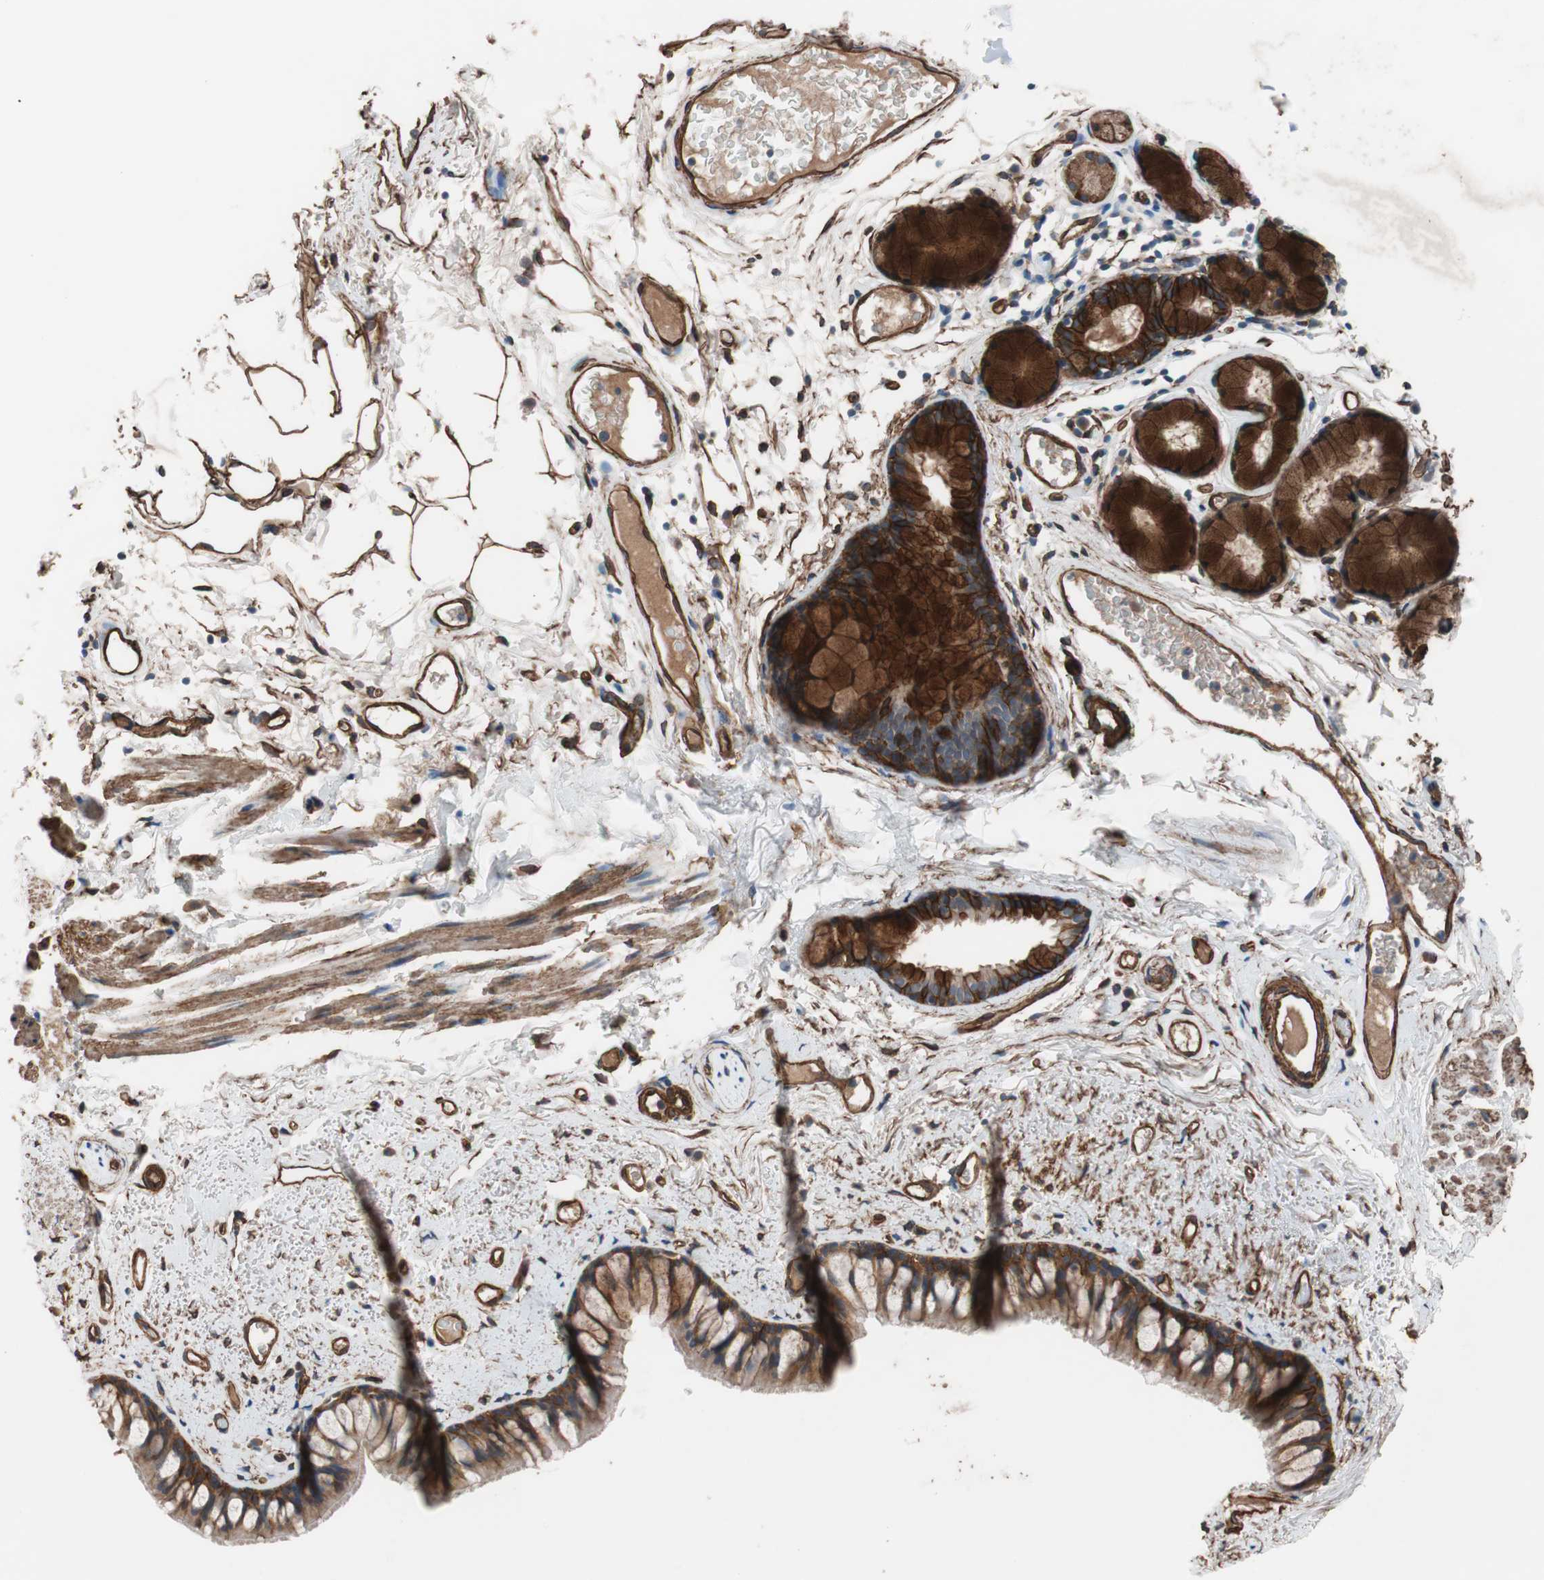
{"staining": {"intensity": "moderate", "quantity": ">75%", "location": "cytoplasmic/membranous"}, "tissue": "bronchus", "cell_type": "Respiratory epithelial cells", "image_type": "normal", "snomed": [{"axis": "morphology", "description": "Normal tissue, NOS"}, {"axis": "topography", "description": "Bronchus"}], "caption": "Normal bronchus shows moderate cytoplasmic/membranous positivity in about >75% of respiratory epithelial cells.", "gene": "SPINT1", "patient": {"sex": "female", "age": 73}}